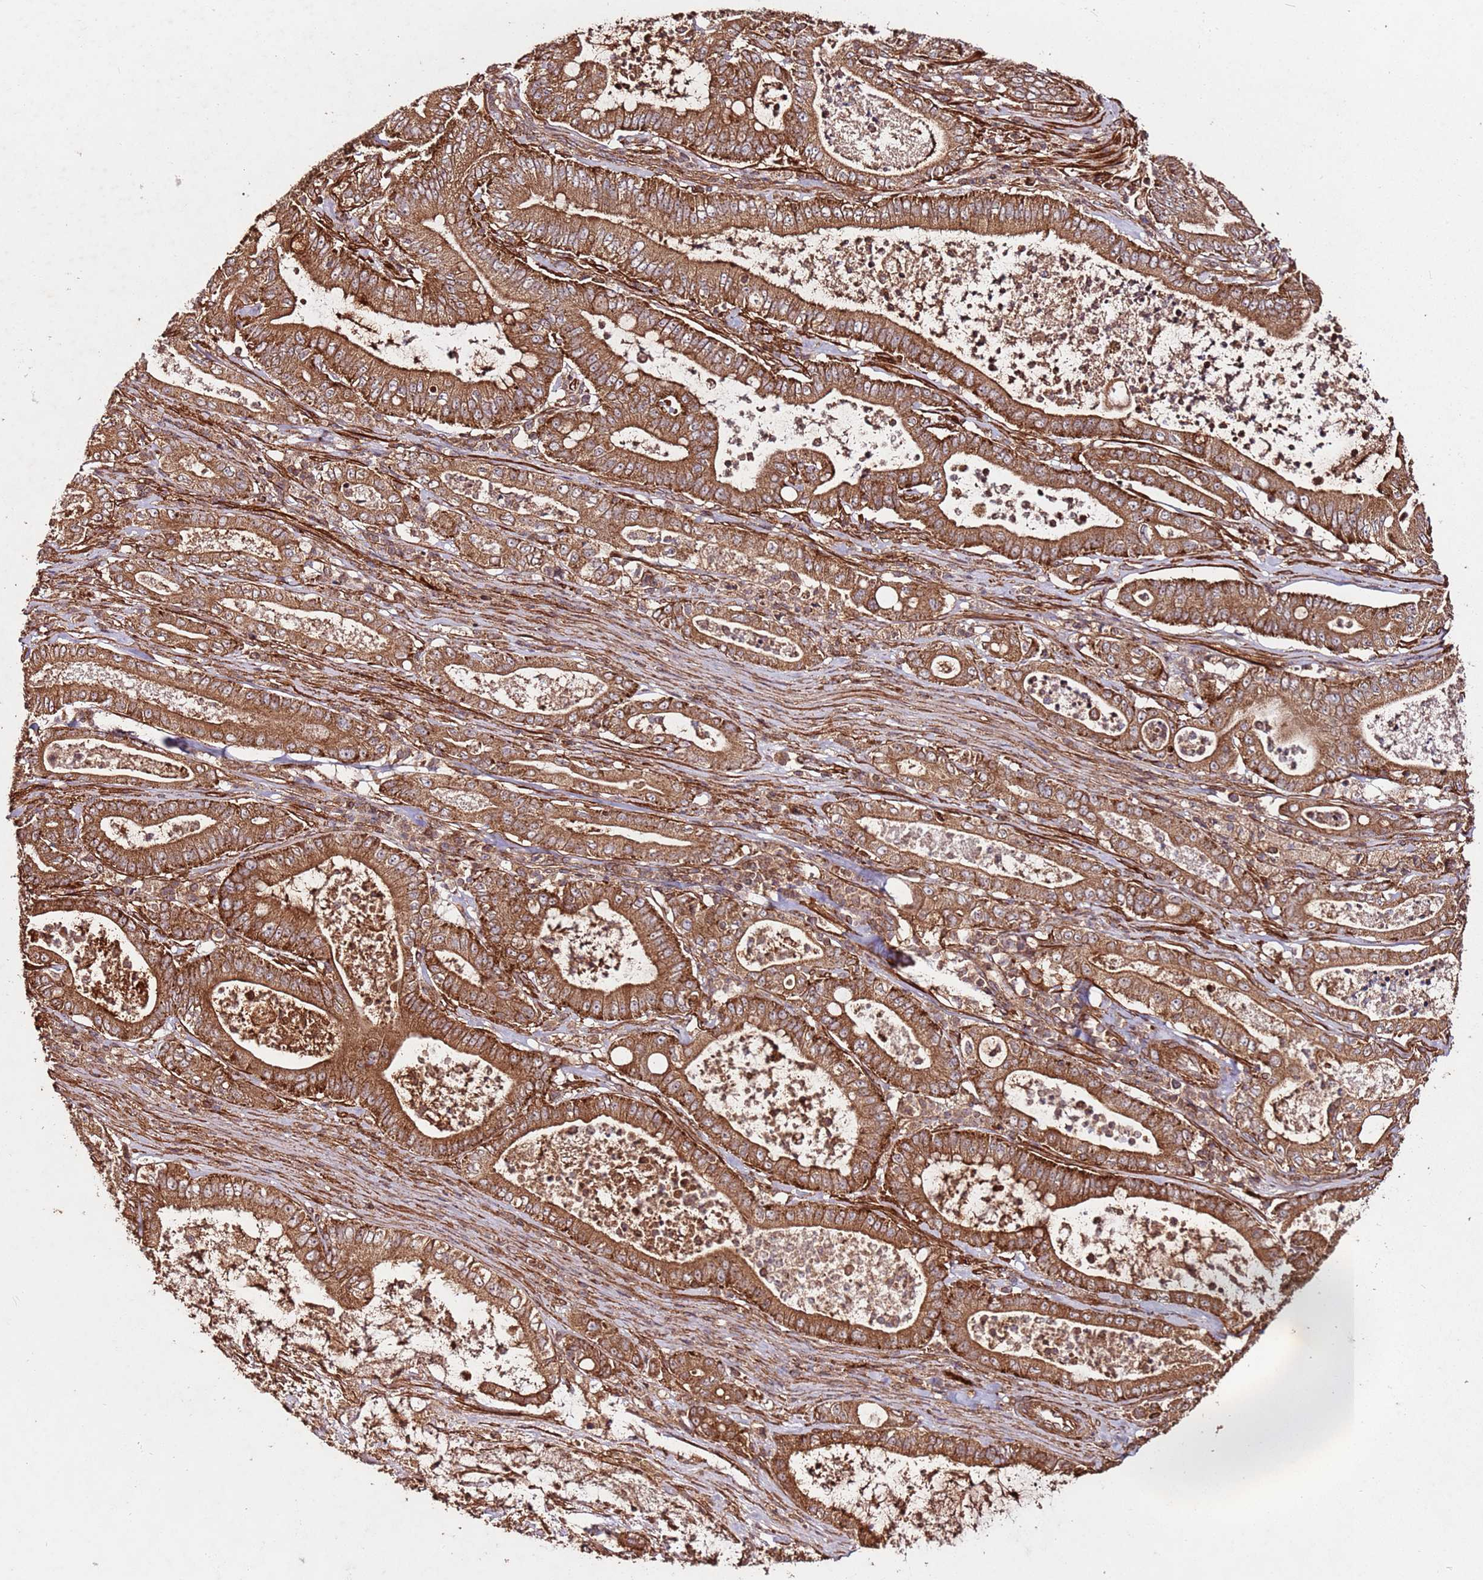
{"staining": {"intensity": "strong", "quantity": ">75%", "location": "cytoplasmic/membranous"}, "tissue": "pancreatic cancer", "cell_type": "Tumor cells", "image_type": "cancer", "snomed": [{"axis": "morphology", "description": "Adenocarcinoma, NOS"}, {"axis": "topography", "description": "Pancreas"}], "caption": "Immunohistochemistry (DAB (3,3'-diaminobenzidine)) staining of pancreatic cancer (adenocarcinoma) reveals strong cytoplasmic/membranous protein positivity in approximately >75% of tumor cells.", "gene": "FAM186A", "patient": {"sex": "male", "age": 71}}